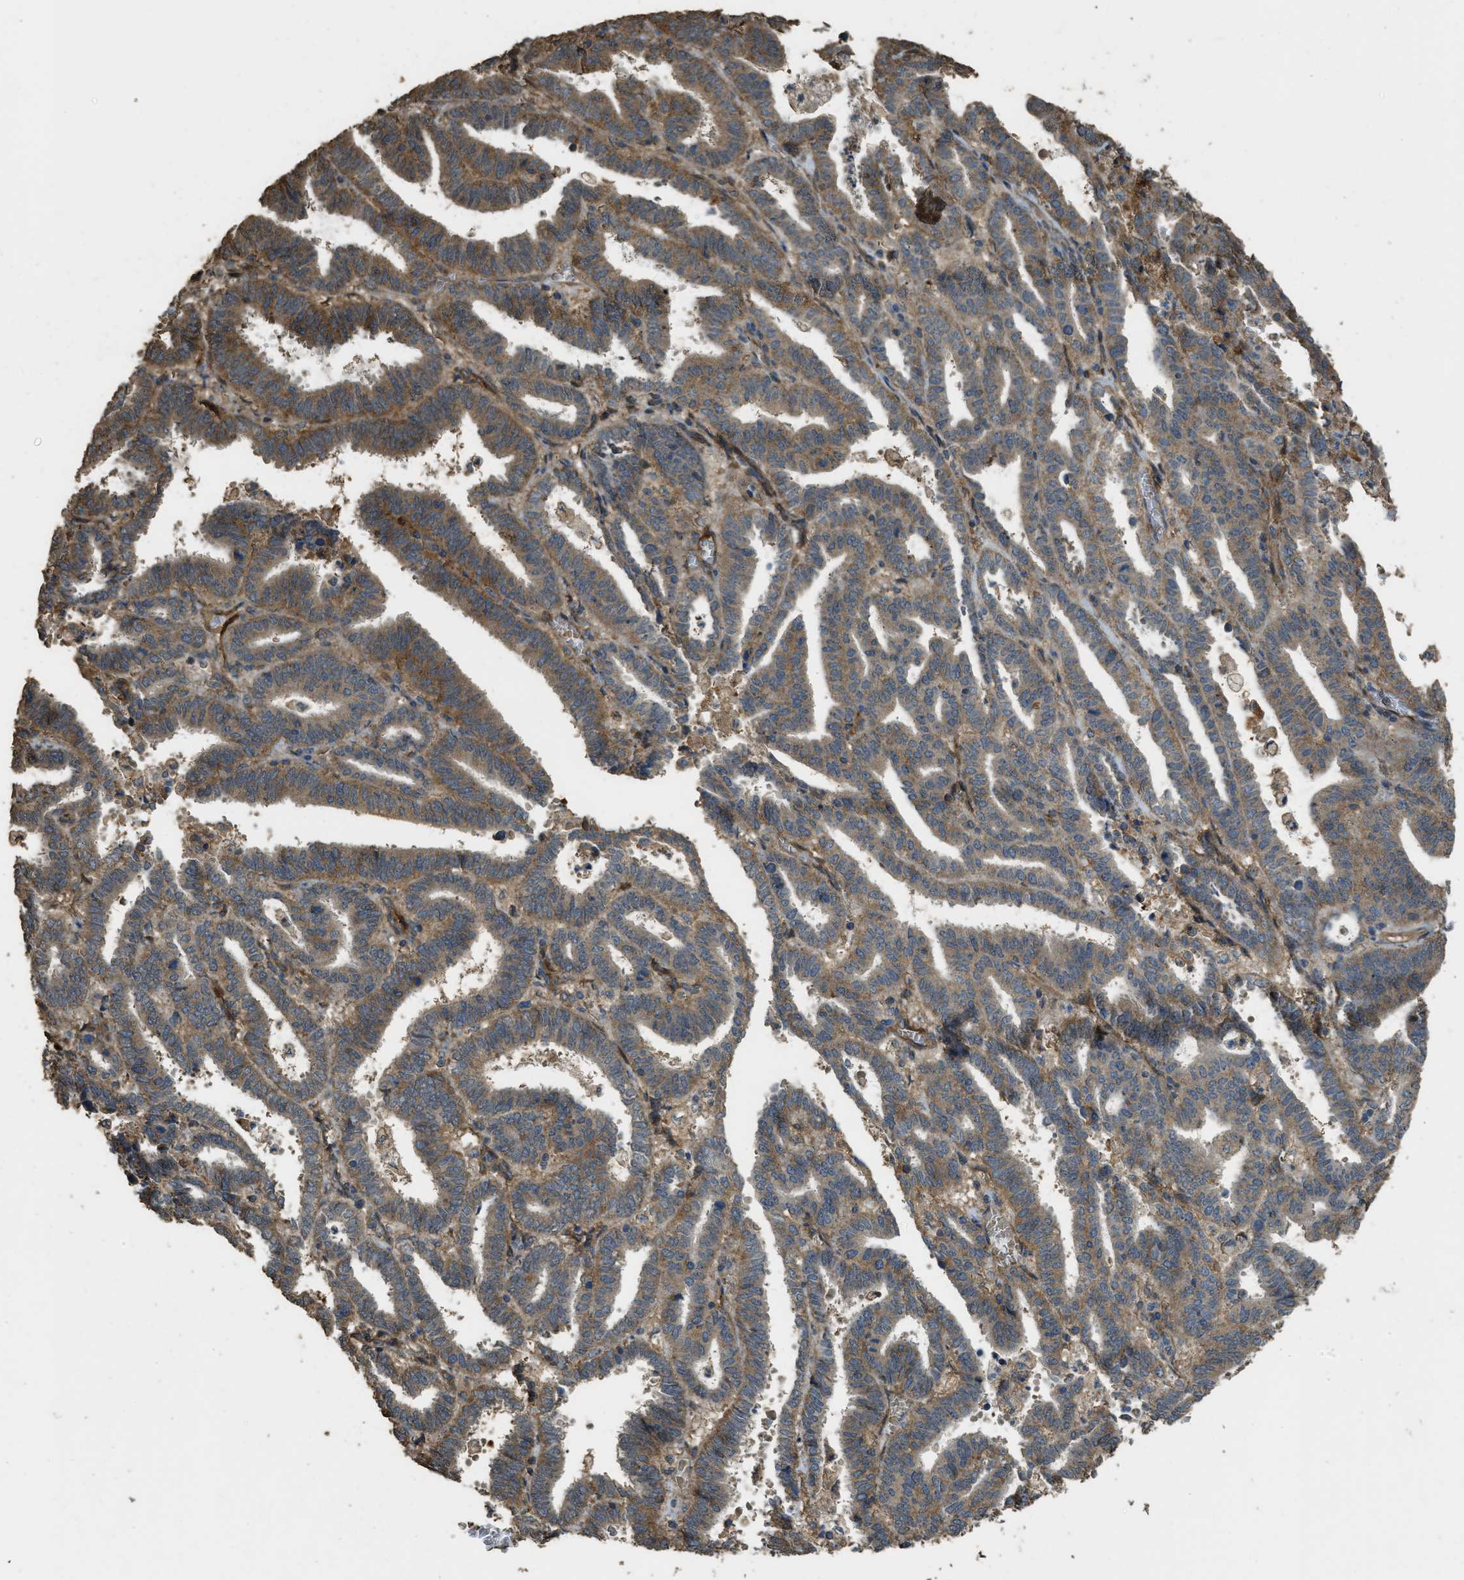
{"staining": {"intensity": "moderate", "quantity": ">75%", "location": "cytoplasmic/membranous"}, "tissue": "endometrial cancer", "cell_type": "Tumor cells", "image_type": "cancer", "snomed": [{"axis": "morphology", "description": "Adenocarcinoma, NOS"}, {"axis": "topography", "description": "Uterus"}], "caption": "Brown immunohistochemical staining in human endometrial cancer reveals moderate cytoplasmic/membranous positivity in approximately >75% of tumor cells.", "gene": "CD276", "patient": {"sex": "female", "age": 83}}